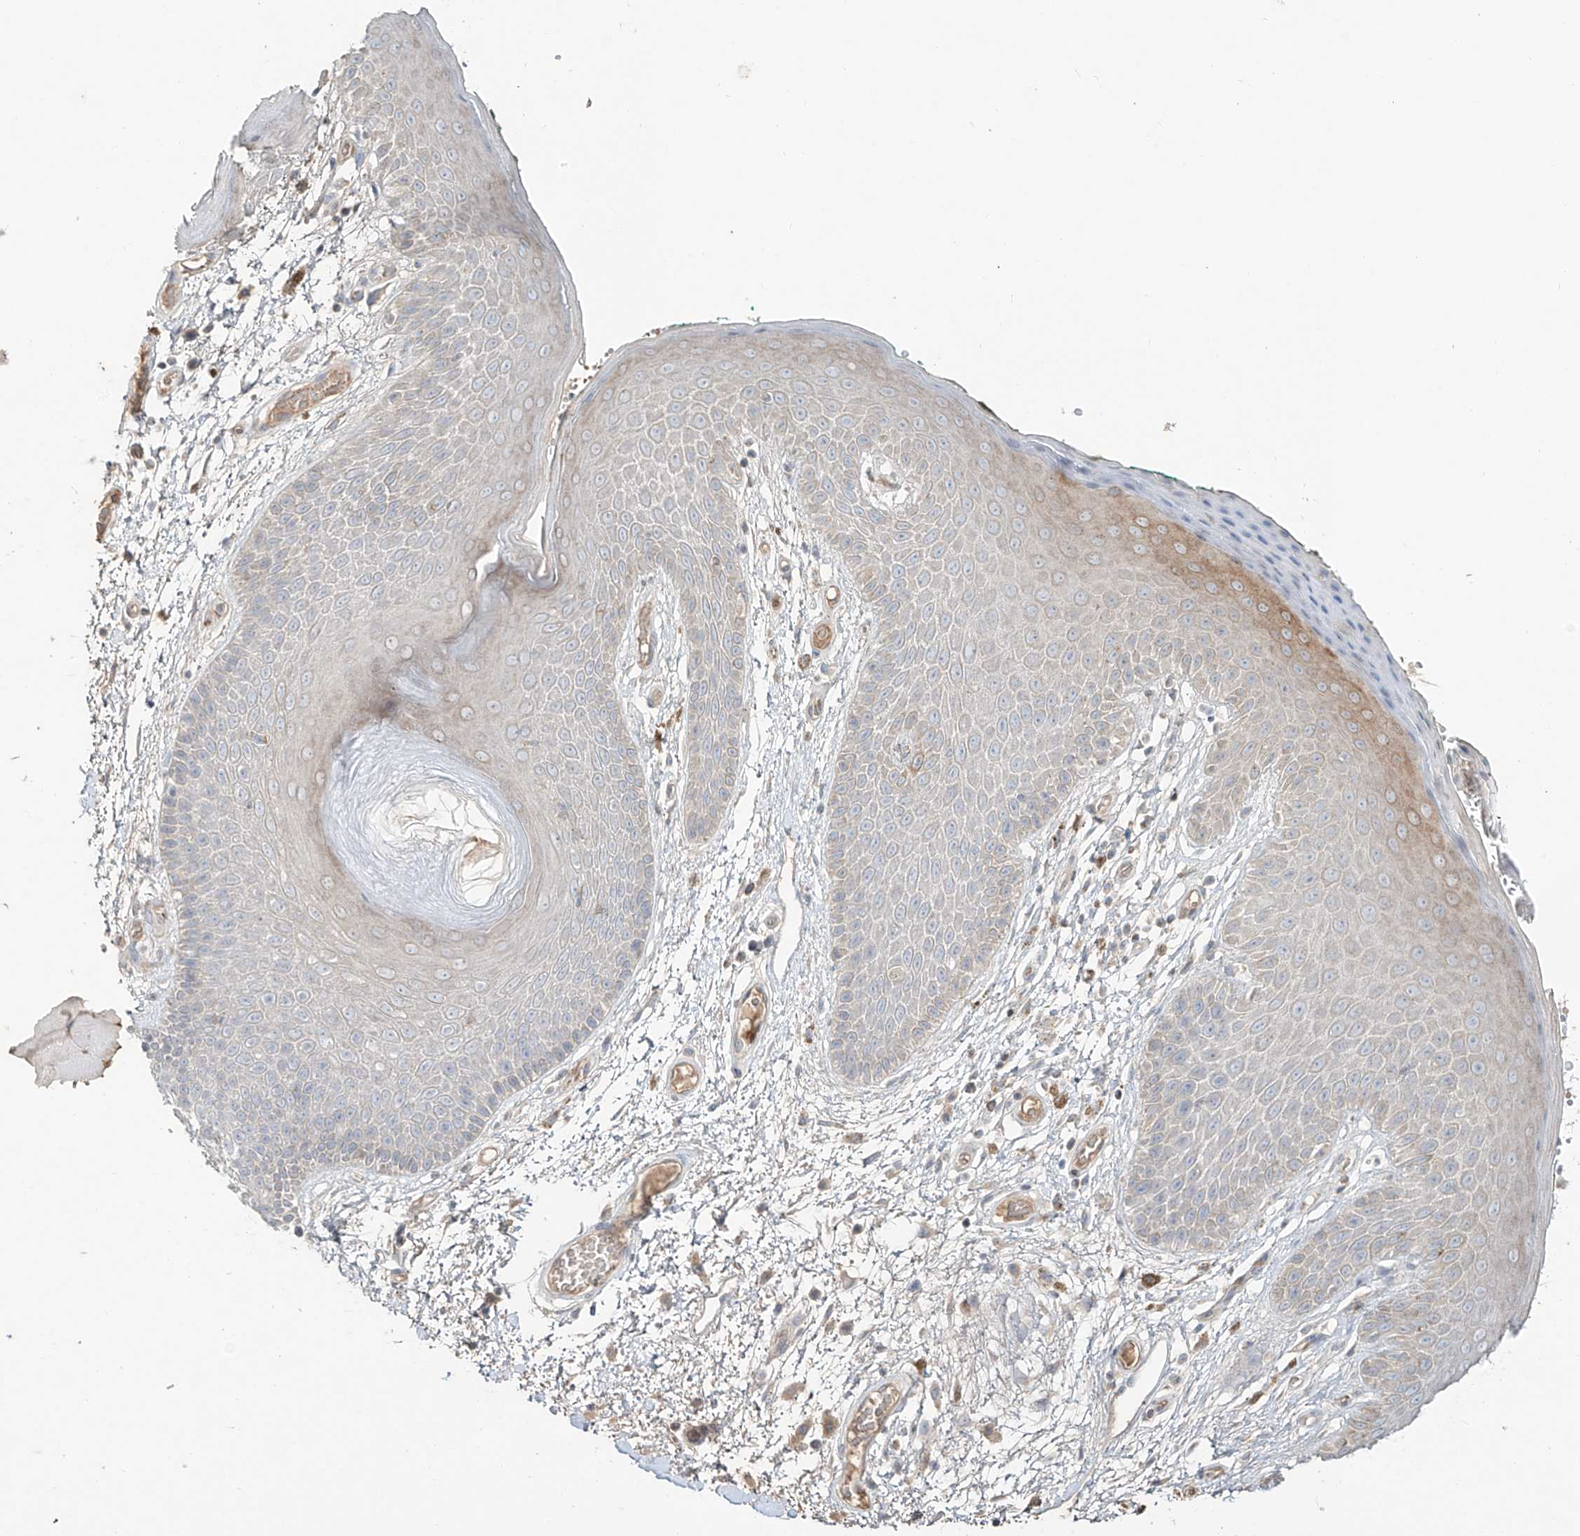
{"staining": {"intensity": "moderate", "quantity": "<25%", "location": "cytoplasmic/membranous"}, "tissue": "skin", "cell_type": "Epidermal cells", "image_type": "normal", "snomed": [{"axis": "morphology", "description": "Normal tissue, NOS"}, {"axis": "topography", "description": "Anal"}], "caption": "Protein expression analysis of unremarkable human skin reveals moderate cytoplasmic/membranous staining in approximately <25% of epidermal cells.", "gene": "ERO1A", "patient": {"sex": "male", "age": 74}}